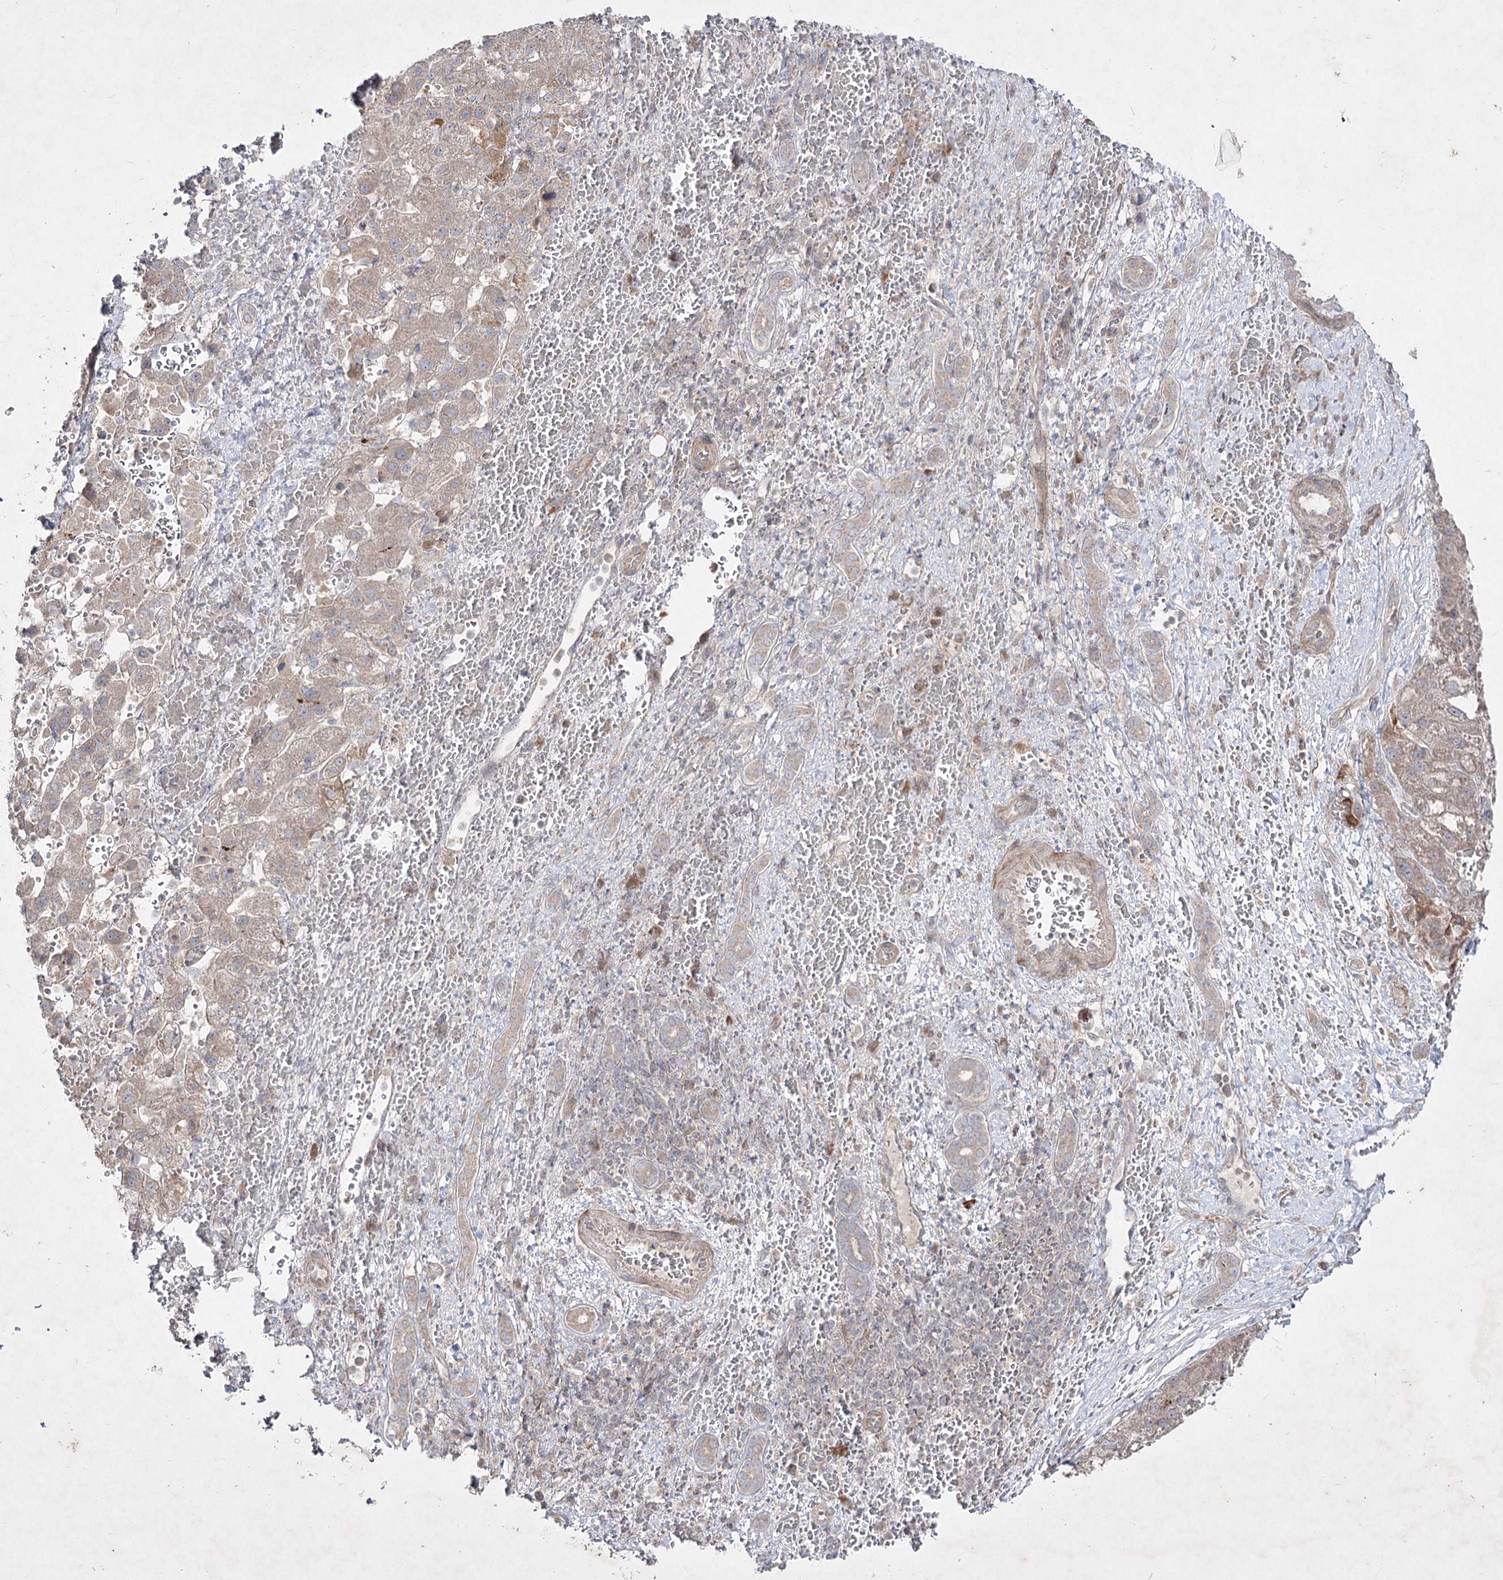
{"staining": {"intensity": "weak", "quantity": "25%-75%", "location": "cytoplasmic/membranous"}, "tissue": "liver cancer", "cell_type": "Tumor cells", "image_type": "cancer", "snomed": [{"axis": "morphology", "description": "Normal tissue, NOS"}, {"axis": "morphology", "description": "Carcinoma, Hepatocellular, NOS"}, {"axis": "topography", "description": "Liver"}], "caption": "A brown stain shows weak cytoplasmic/membranous expression of a protein in human hepatocellular carcinoma (liver) tumor cells. (DAB (3,3'-diaminobenzidine) IHC with brightfield microscopy, high magnification).", "gene": "CIB2", "patient": {"sex": "male", "age": 57}}